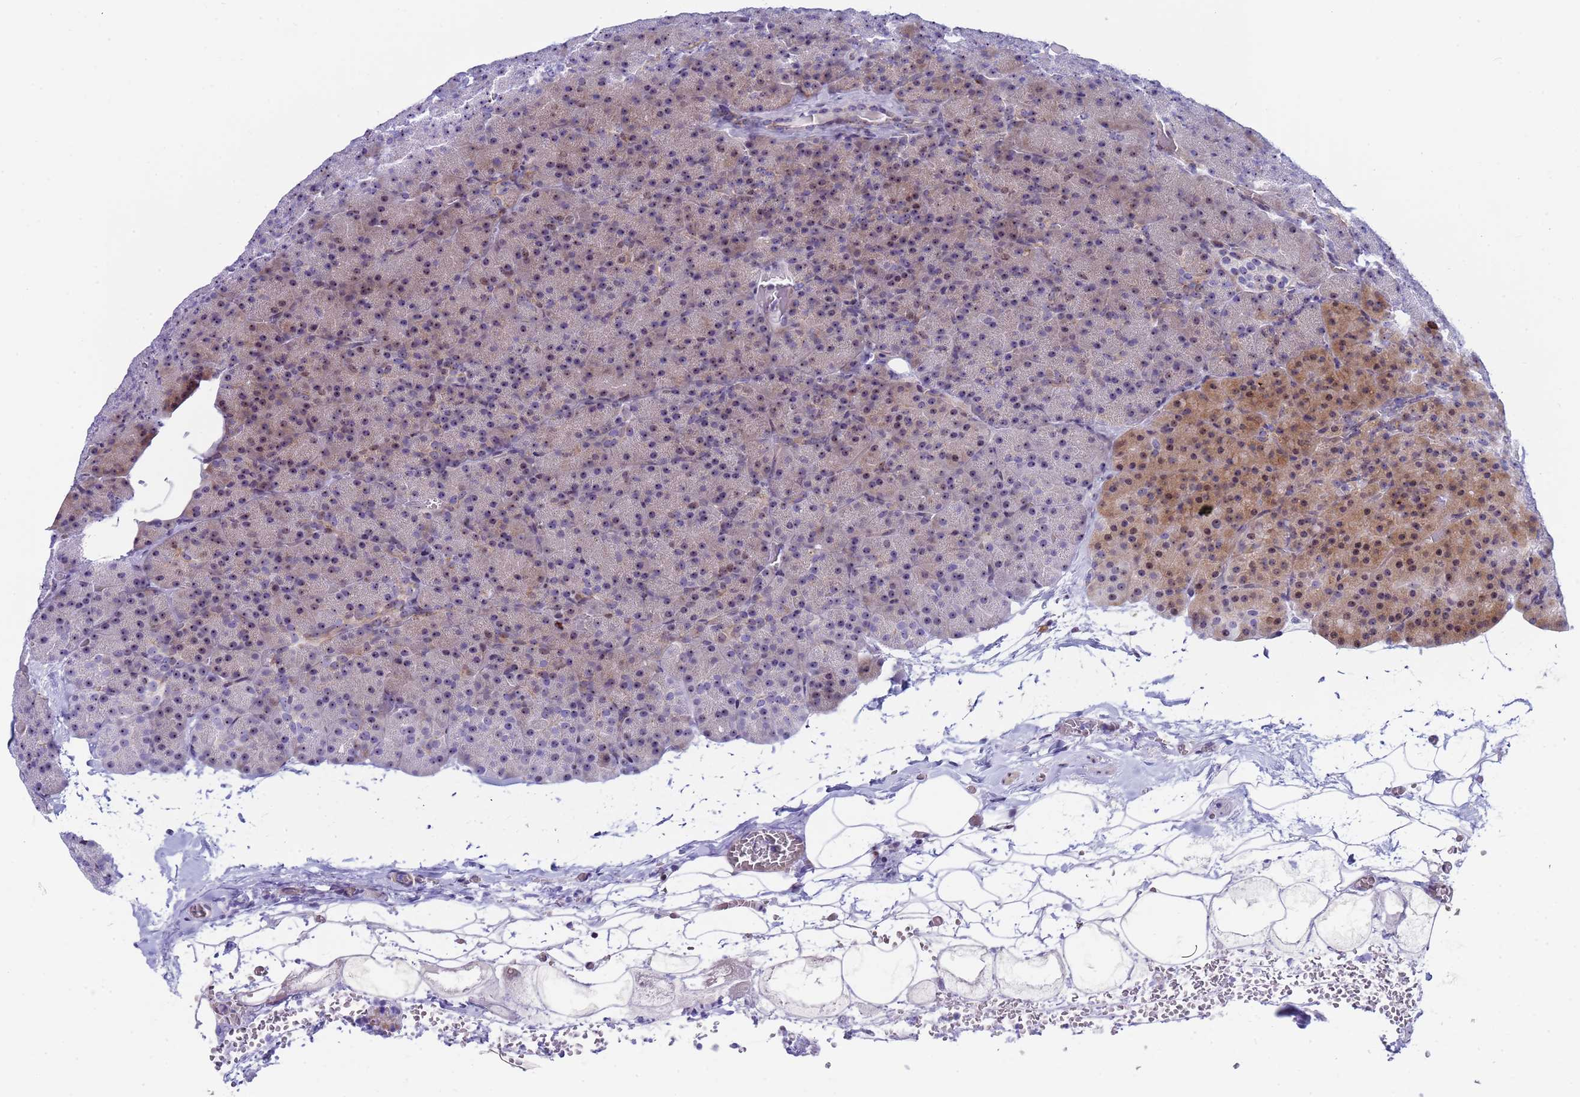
{"staining": {"intensity": "moderate", "quantity": "<25%", "location": "cytoplasmic/membranous,nuclear"}, "tissue": "pancreas", "cell_type": "Exocrine glandular cells", "image_type": "normal", "snomed": [{"axis": "morphology", "description": "Normal tissue, NOS"}, {"axis": "morphology", "description": "Carcinoid, malignant, NOS"}, {"axis": "topography", "description": "Pancreas"}], "caption": "This histopathology image shows immunohistochemistry staining of normal human pancreas, with low moderate cytoplasmic/membranous,nuclear staining in approximately <25% of exocrine glandular cells.", "gene": "POP5", "patient": {"sex": "female", "age": 35}}